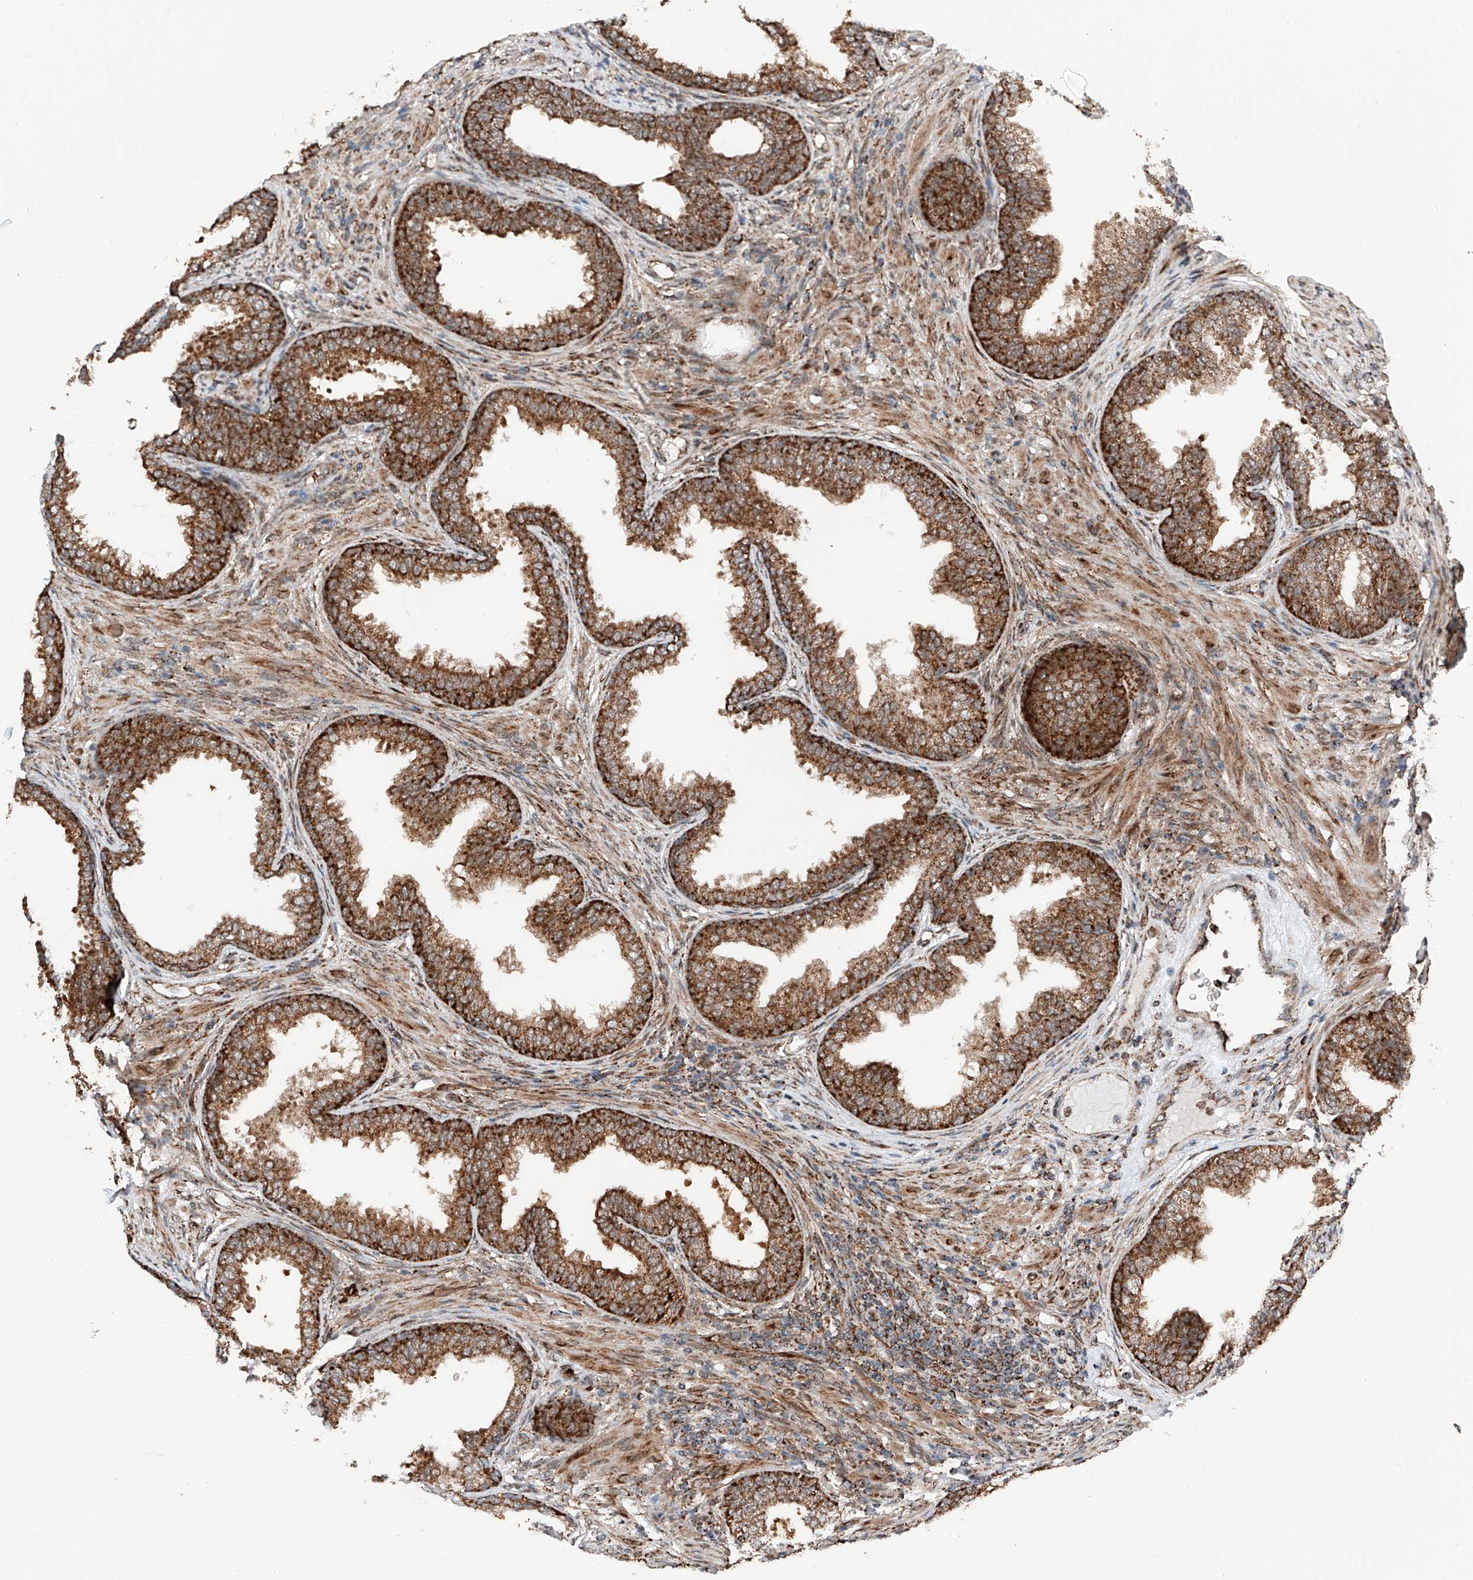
{"staining": {"intensity": "strong", "quantity": ">75%", "location": "cytoplasmic/membranous"}, "tissue": "prostate", "cell_type": "Glandular cells", "image_type": "normal", "snomed": [{"axis": "morphology", "description": "Normal tissue, NOS"}, {"axis": "topography", "description": "Prostate"}], "caption": "Protein analysis of benign prostate shows strong cytoplasmic/membranous expression in about >75% of glandular cells. Immunohistochemistry stains the protein of interest in brown and the nuclei are stained blue.", "gene": "ZSCAN29", "patient": {"sex": "male", "age": 76}}